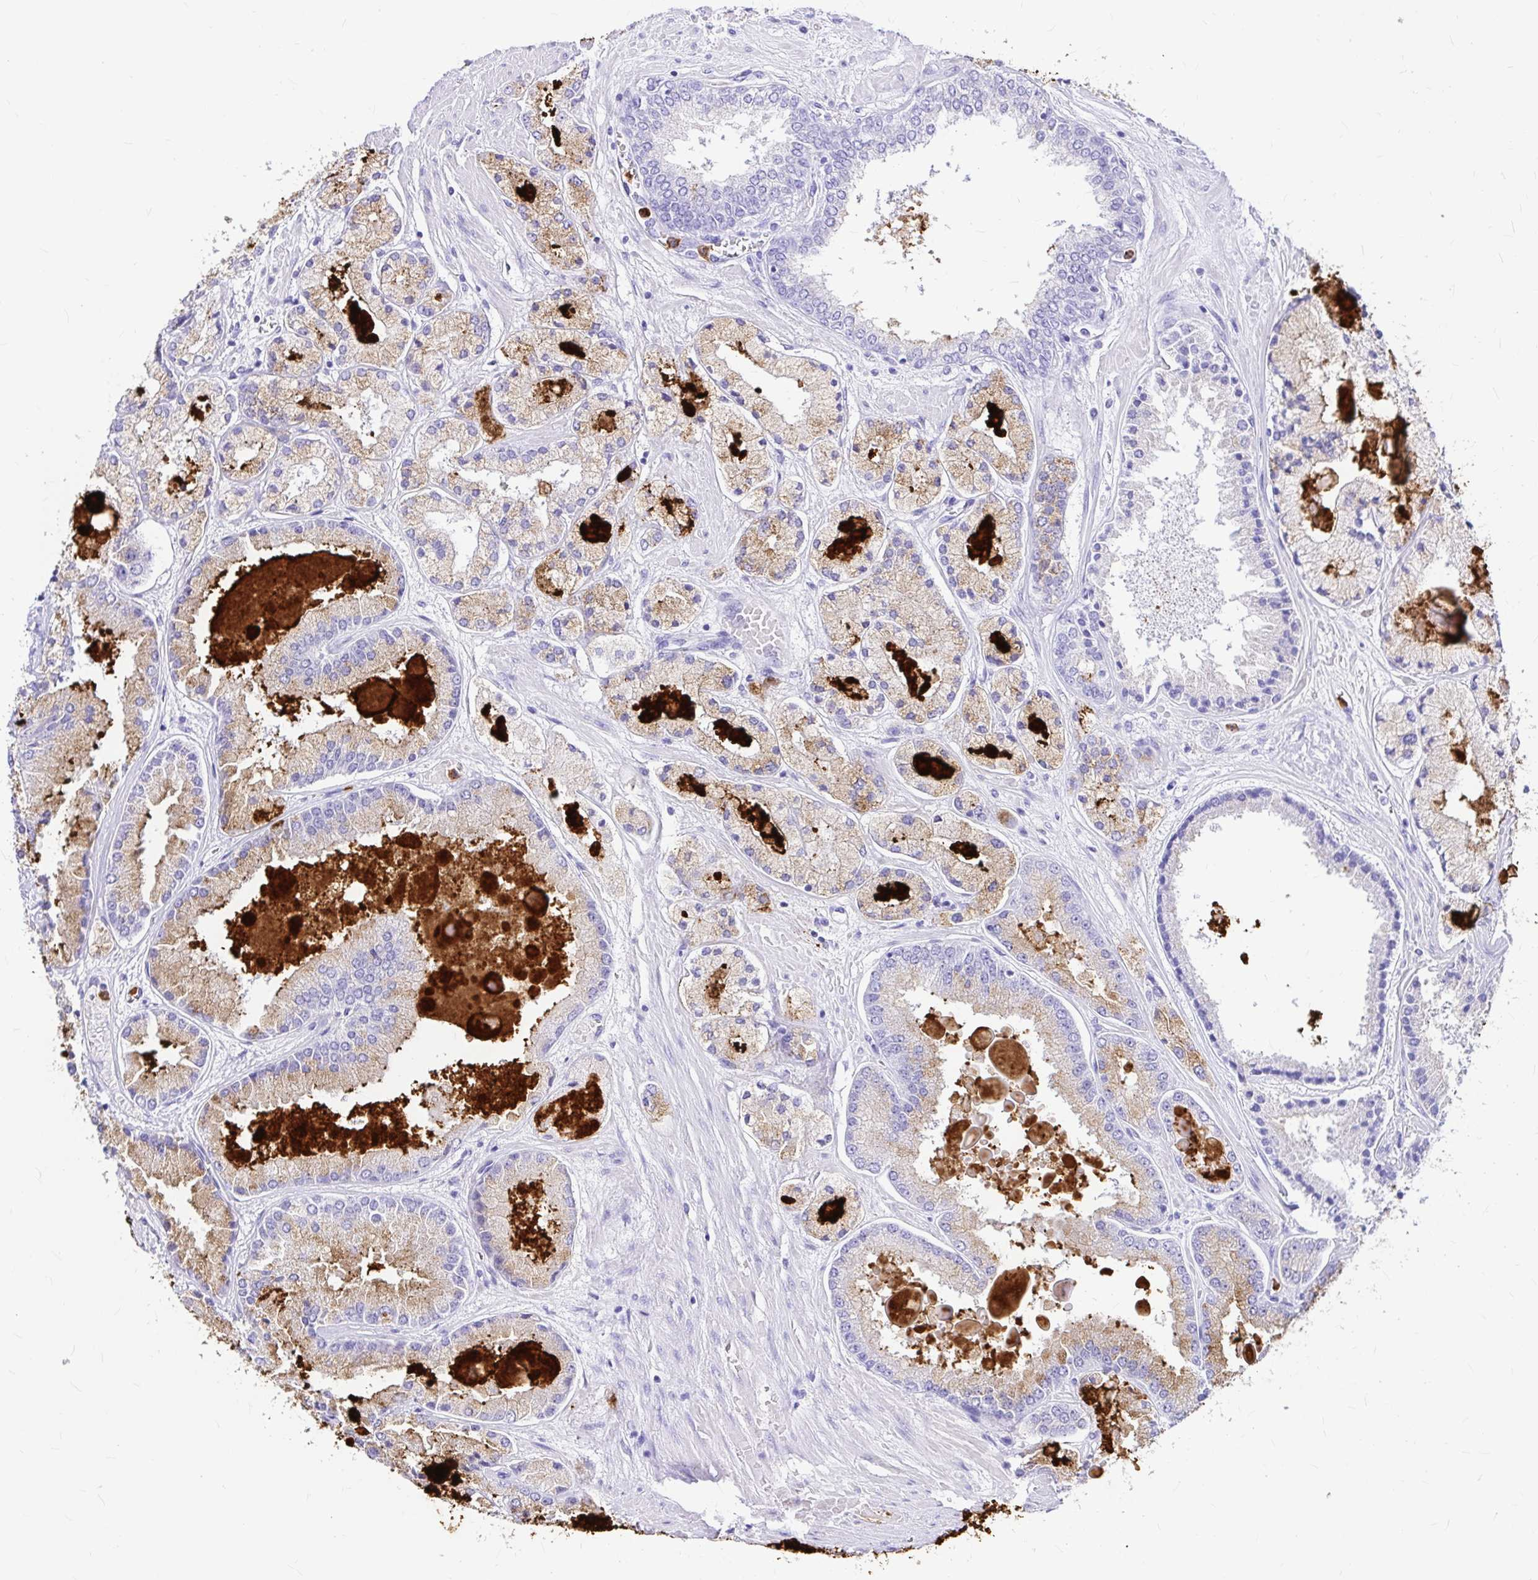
{"staining": {"intensity": "weak", "quantity": "25%-75%", "location": "cytoplasmic/membranous"}, "tissue": "prostate cancer", "cell_type": "Tumor cells", "image_type": "cancer", "snomed": [{"axis": "morphology", "description": "Adenocarcinoma, High grade"}, {"axis": "topography", "description": "Prostate"}], "caption": "Protein staining by immunohistochemistry displays weak cytoplasmic/membranous expression in about 25%-75% of tumor cells in adenocarcinoma (high-grade) (prostate).", "gene": "CLEC1B", "patient": {"sex": "male", "age": 67}}